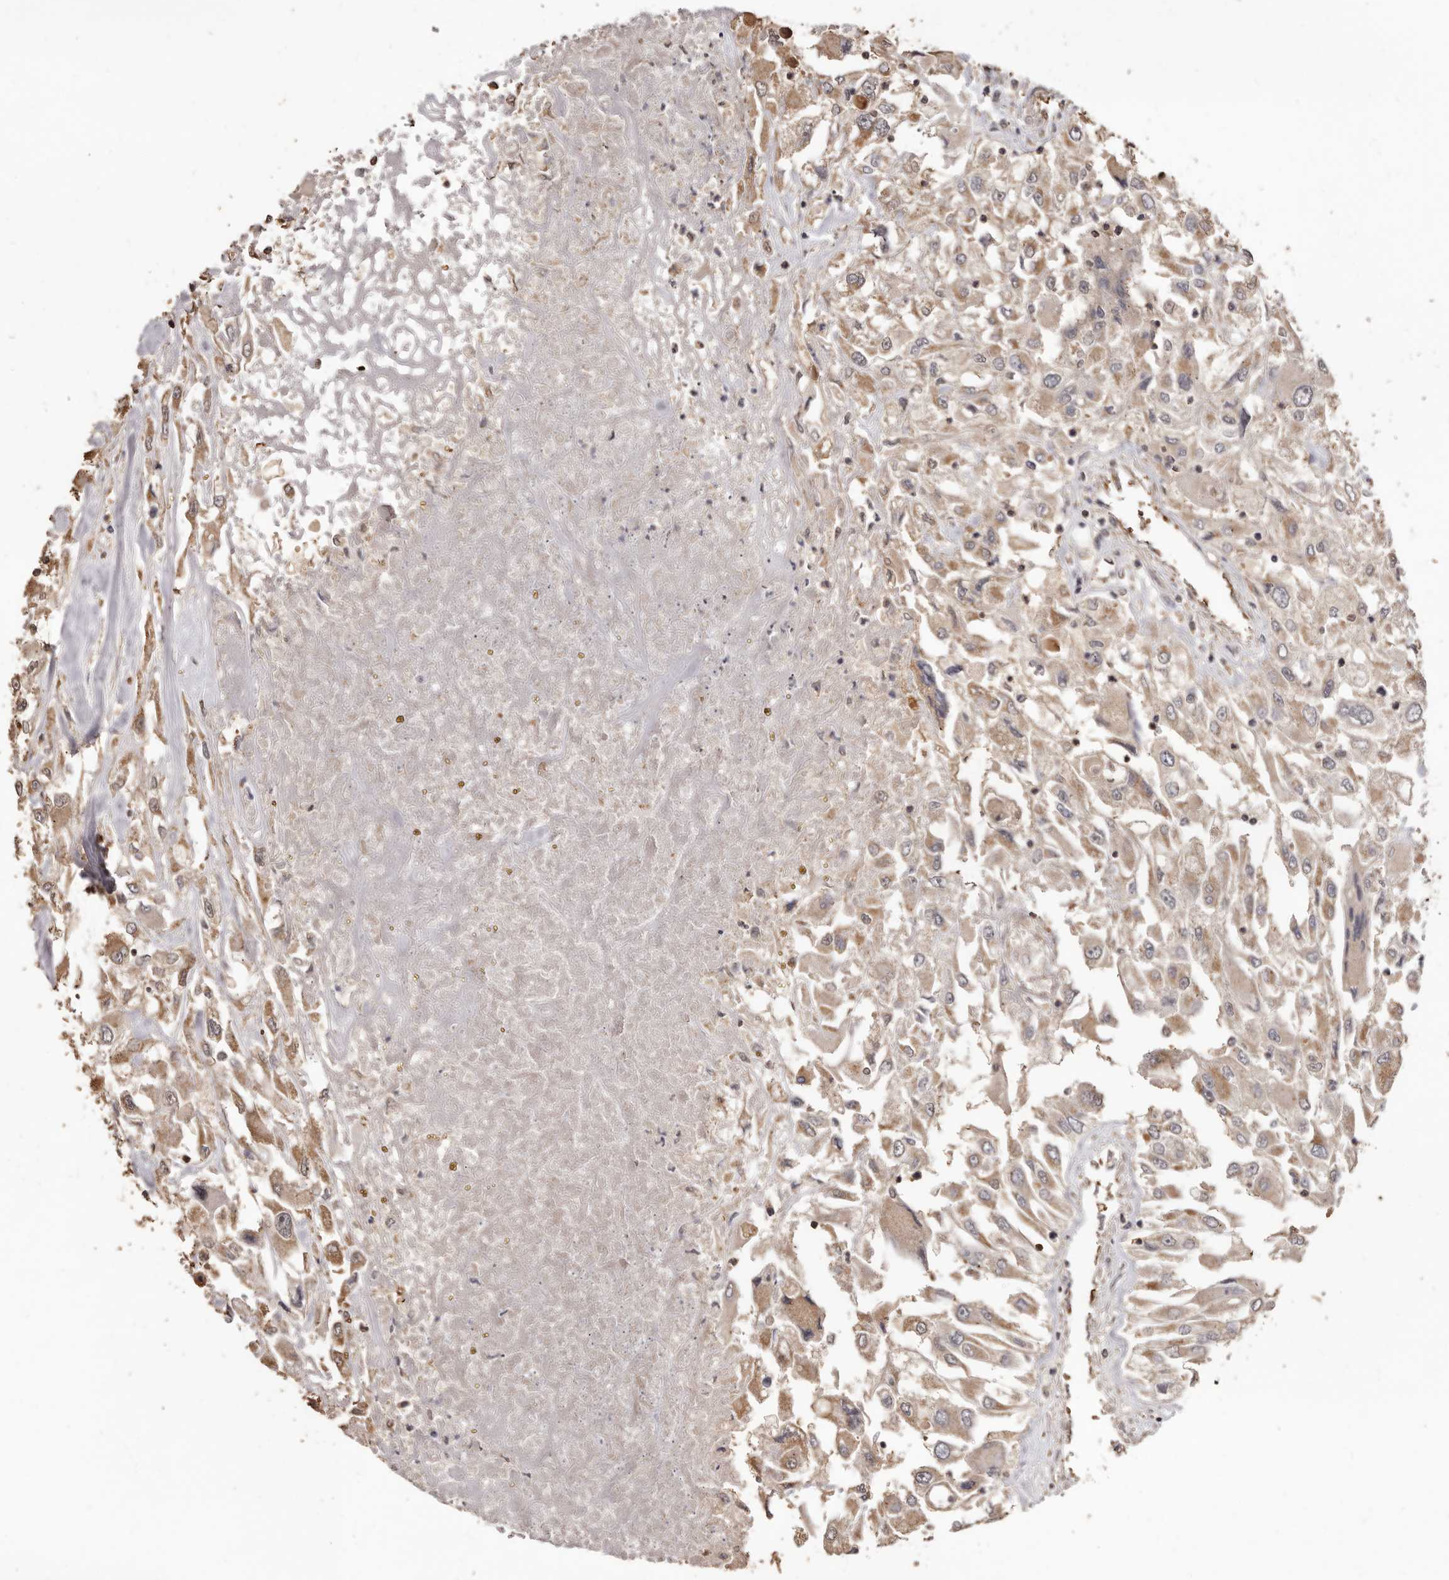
{"staining": {"intensity": "moderate", "quantity": ">75%", "location": "cytoplasmic/membranous"}, "tissue": "renal cancer", "cell_type": "Tumor cells", "image_type": "cancer", "snomed": [{"axis": "morphology", "description": "Adenocarcinoma, NOS"}, {"axis": "topography", "description": "Kidney"}], "caption": "Renal cancer (adenocarcinoma) stained with DAB (3,3'-diaminobenzidine) IHC shows medium levels of moderate cytoplasmic/membranous staining in about >75% of tumor cells.", "gene": "INAVA", "patient": {"sex": "female", "age": 52}}